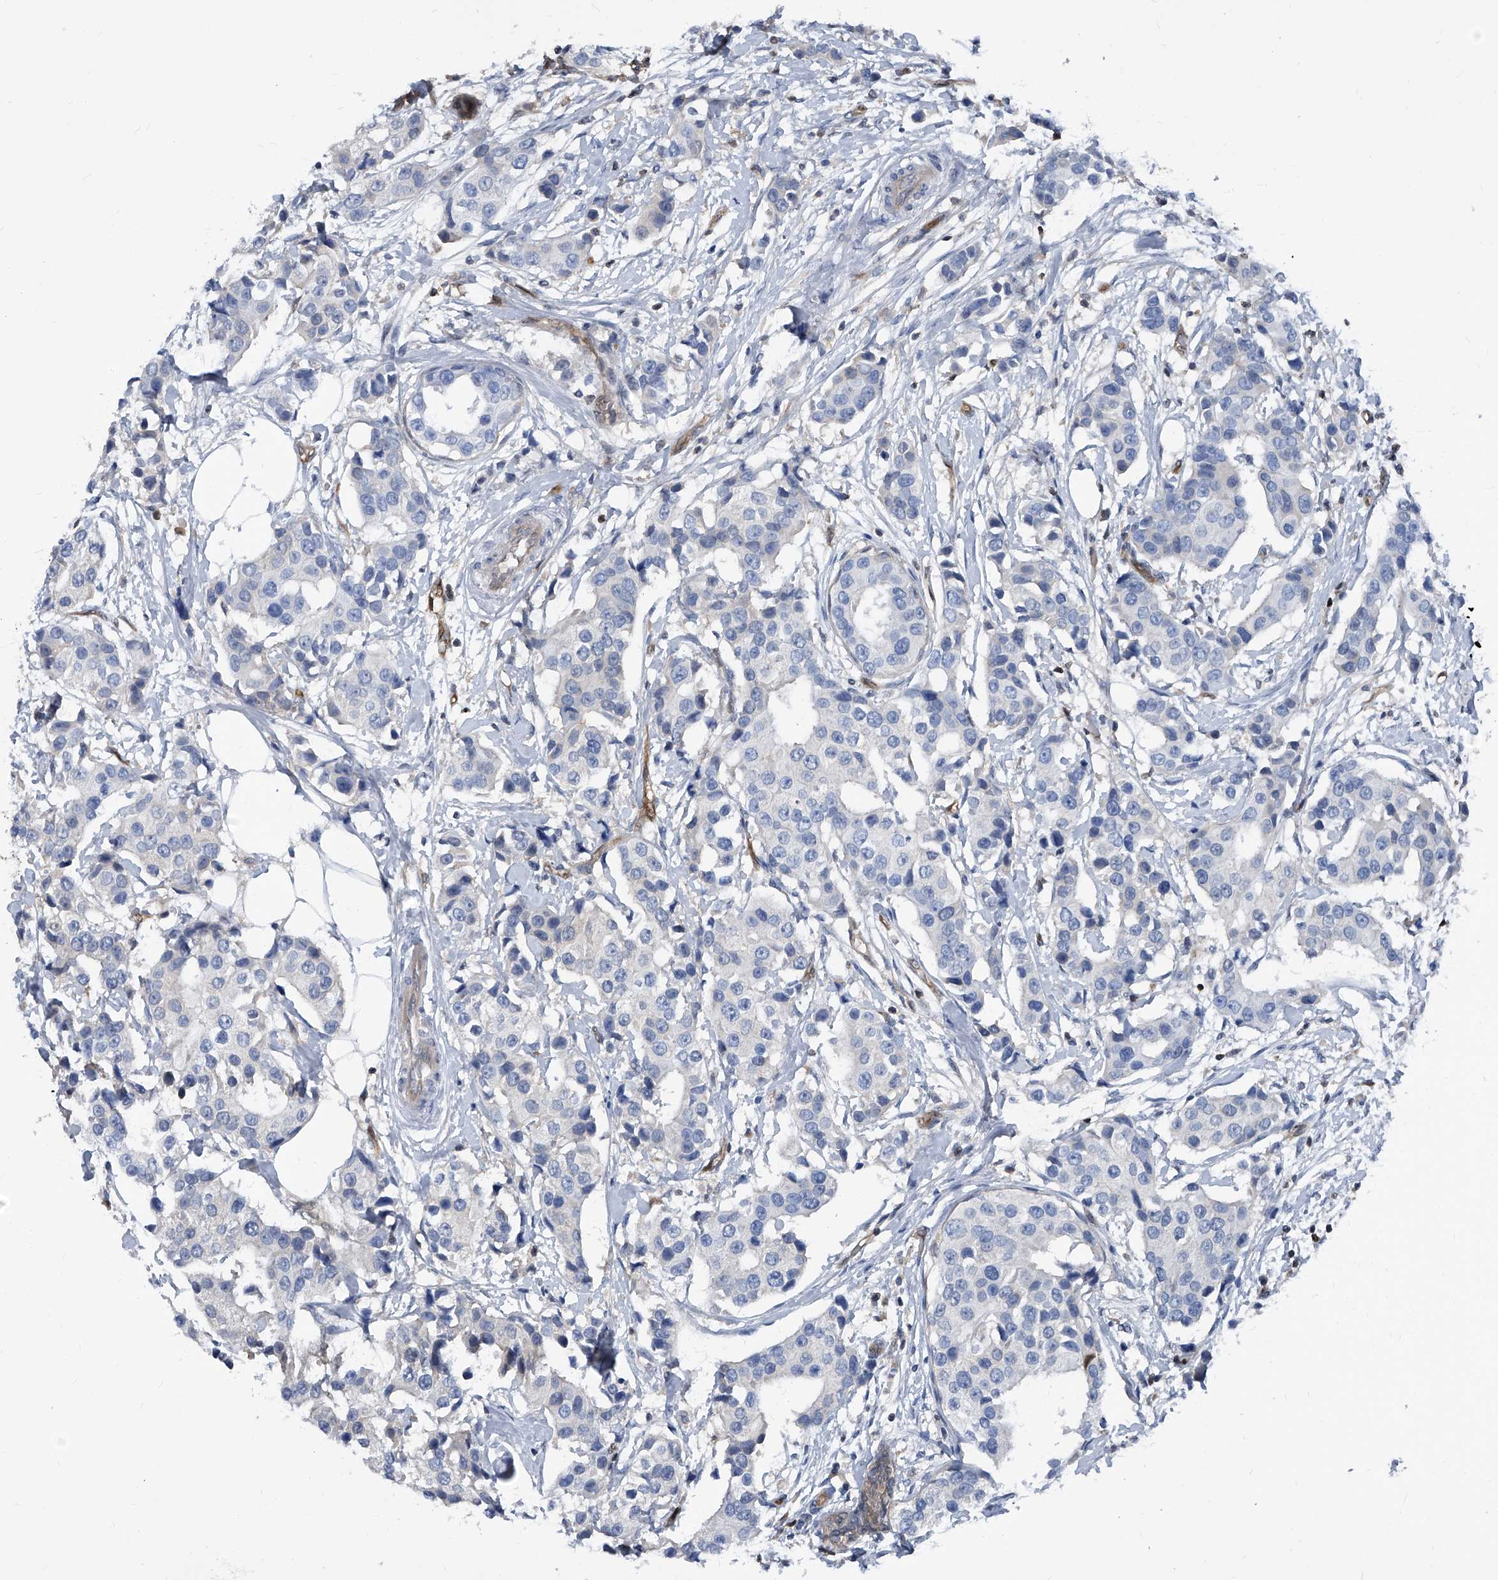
{"staining": {"intensity": "negative", "quantity": "none", "location": "none"}, "tissue": "breast cancer", "cell_type": "Tumor cells", "image_type": "cancer", "snomed": [{"axis": "morphology", "description": "Normal tissue, NOS"}, {"axis": "morphology", "description": "Duct carcinoma"}, {"axis": "topography", "description": "Breast"}], "caption": "This is a photomicrograph of immunohistochemistry (IHC) staining of breast intraductal carcinoma, which shows no staining in tumor cells. The staining is performed using DAB (3,3'-diaminobenzidine) brown chromogen with nuclei counter-stained in using hematoxylin.", "gene": "MAP2K6", "patient": {"sex": "female", "age": 39}}